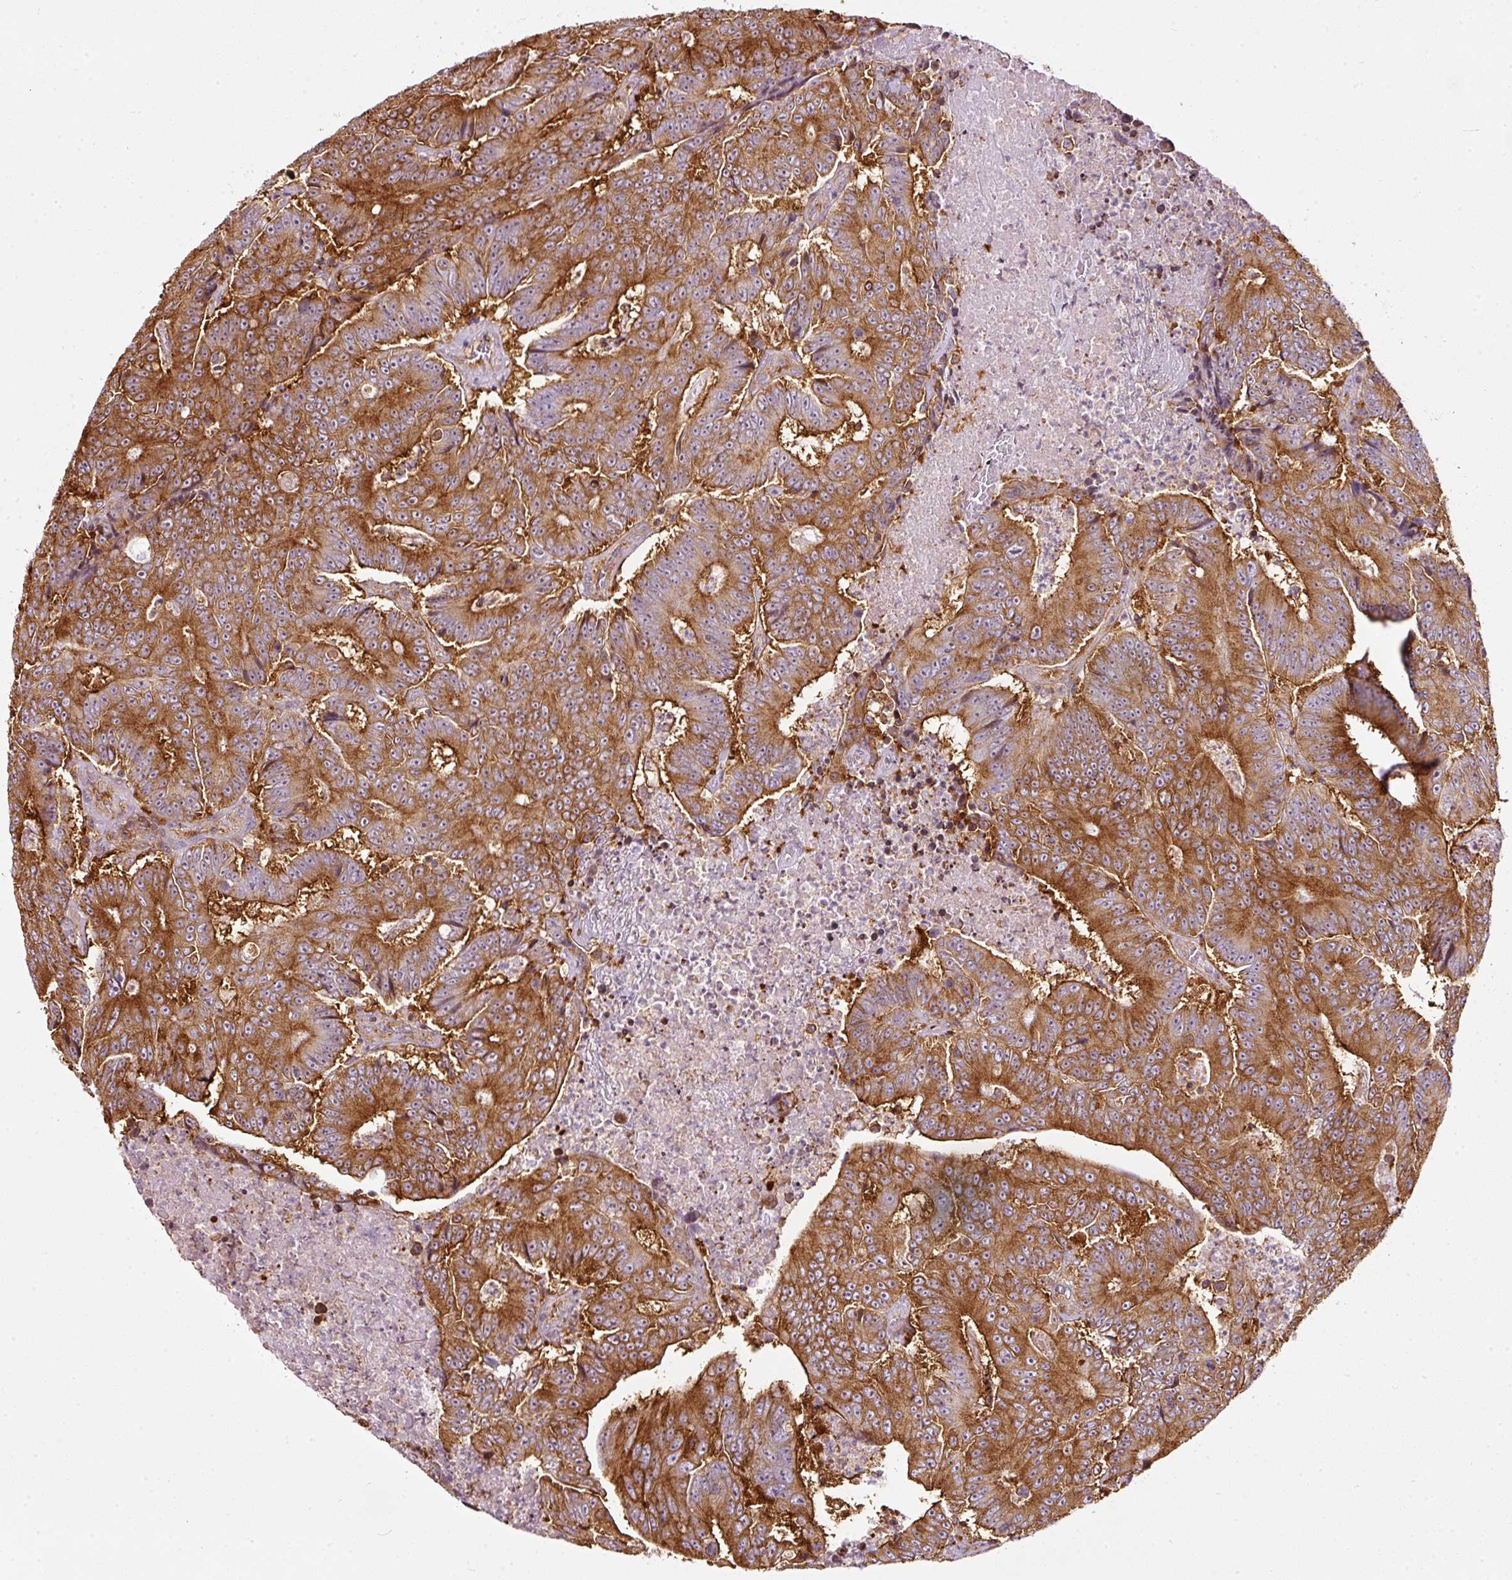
{"staining": {"intensity": "strong", "quantity": ">75%", "location": "cytoplasmic/membranous"}, "tissue": "colorectal cancer", "cell_type": "Tumor cells", "image_type": "cancer", "snomed": [{"axis": "morphology", "description": "Adenocarcinoma, NOS"}, {"axis": "topography", "description": "Colon"}], "caption": "Colorectal cancer tissue shows strong cytoplasmic/membranous expression in about >75% of tumor cells, visualized by immunohistochemistry.", "gene": "SCNM1", "patient": {"sex": "male", "age": 83}}